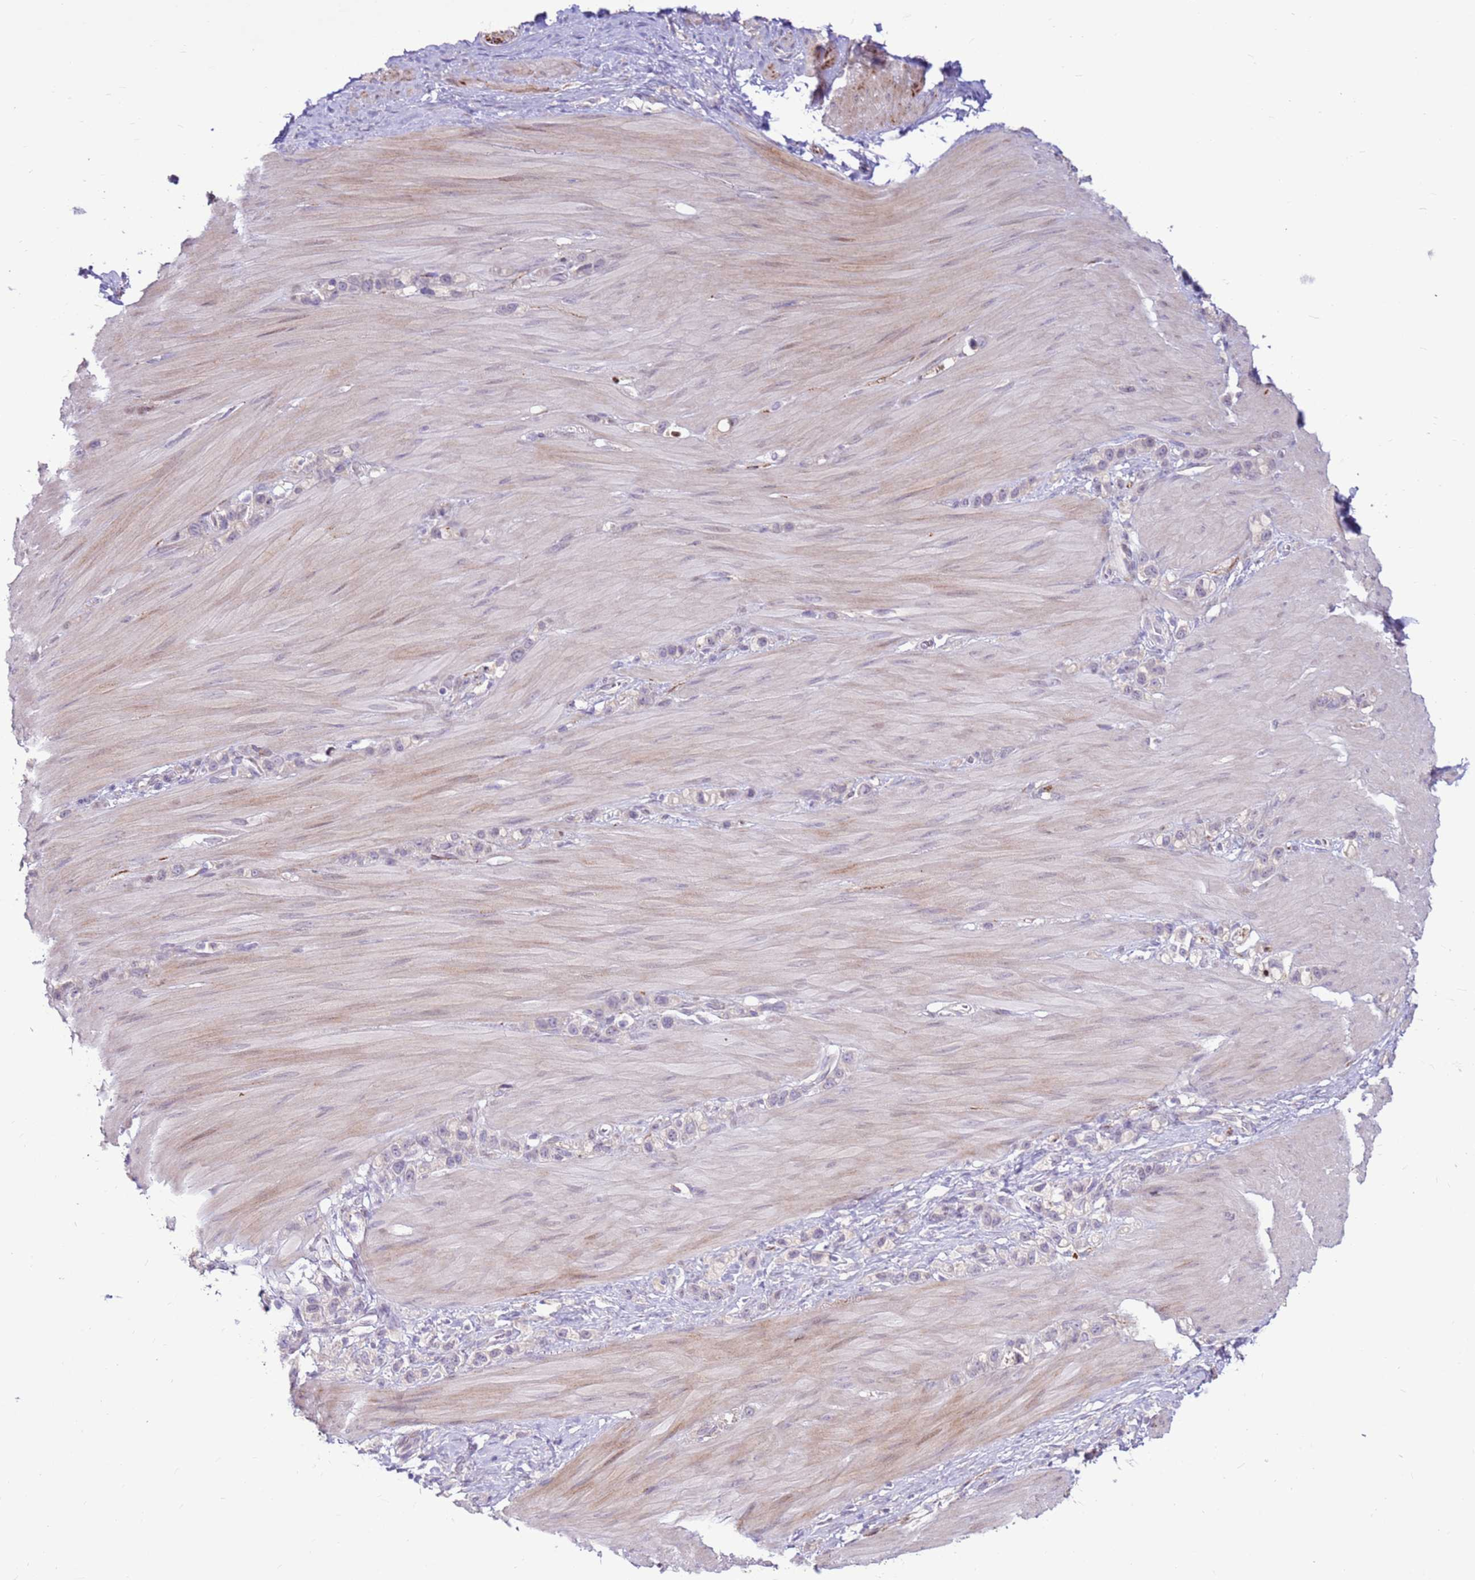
{"staining": {"intensity": "negative", "quantity": "none", "location": "none"}, "tissue": "stomach cancer", "cell_type": "Tumor cells", "image_type": "cancer", "snomed": [{"axis": "morphology", "description": "Adenocarcinoma, NOS"}, {"axis": "topography", "description": "Stomach"}], "caption": "An immunohistochemistry image of adenocarcinoma (stomach) is shown. There is no staining in tumor cells of adenocarcinoma (stomach).", "gene": "LGI4", "patient": {"sex": "female", "age": 65}}